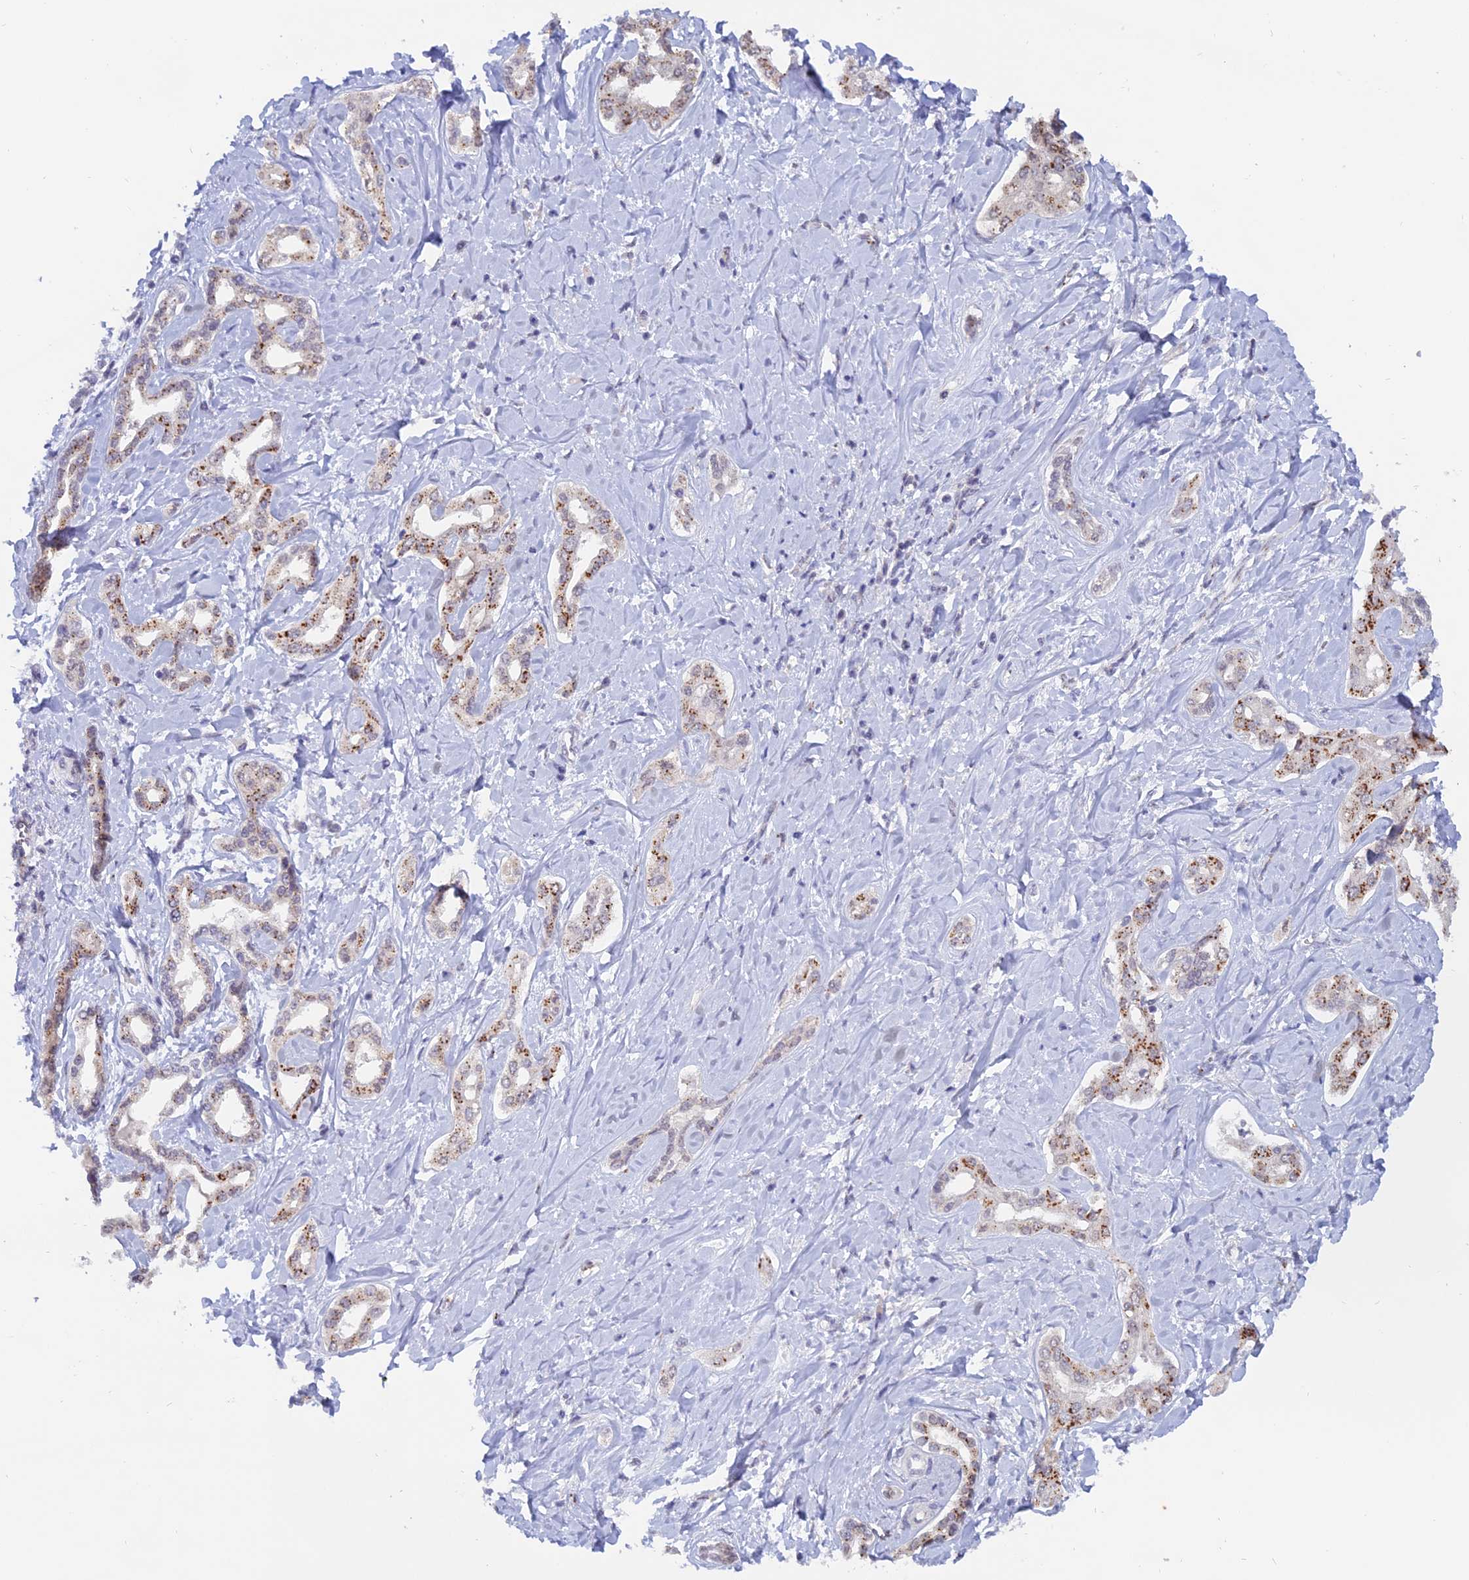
{"staining": {"intensity": "strong", "quantity": "25%-75%", "location": "cytoplasmic/membranous"}, "tissue": "liver cancer", "cell_type": "Tumor cells", "image_type": "cancer", "snomed": [{"axis": "morphology", "description": "Cholangiocarcinoma"}, {"axis": "topography", "description": "Liver"}], "caption": "Immunohistochemical staining of liver cholangiocarcinoma reveals high levels of strong cytoplasmic/membranous protein expression in about 25%-75% of tumor cells.", "gene": "THOC3", "patient": {"sex": "female", "age": 77}}